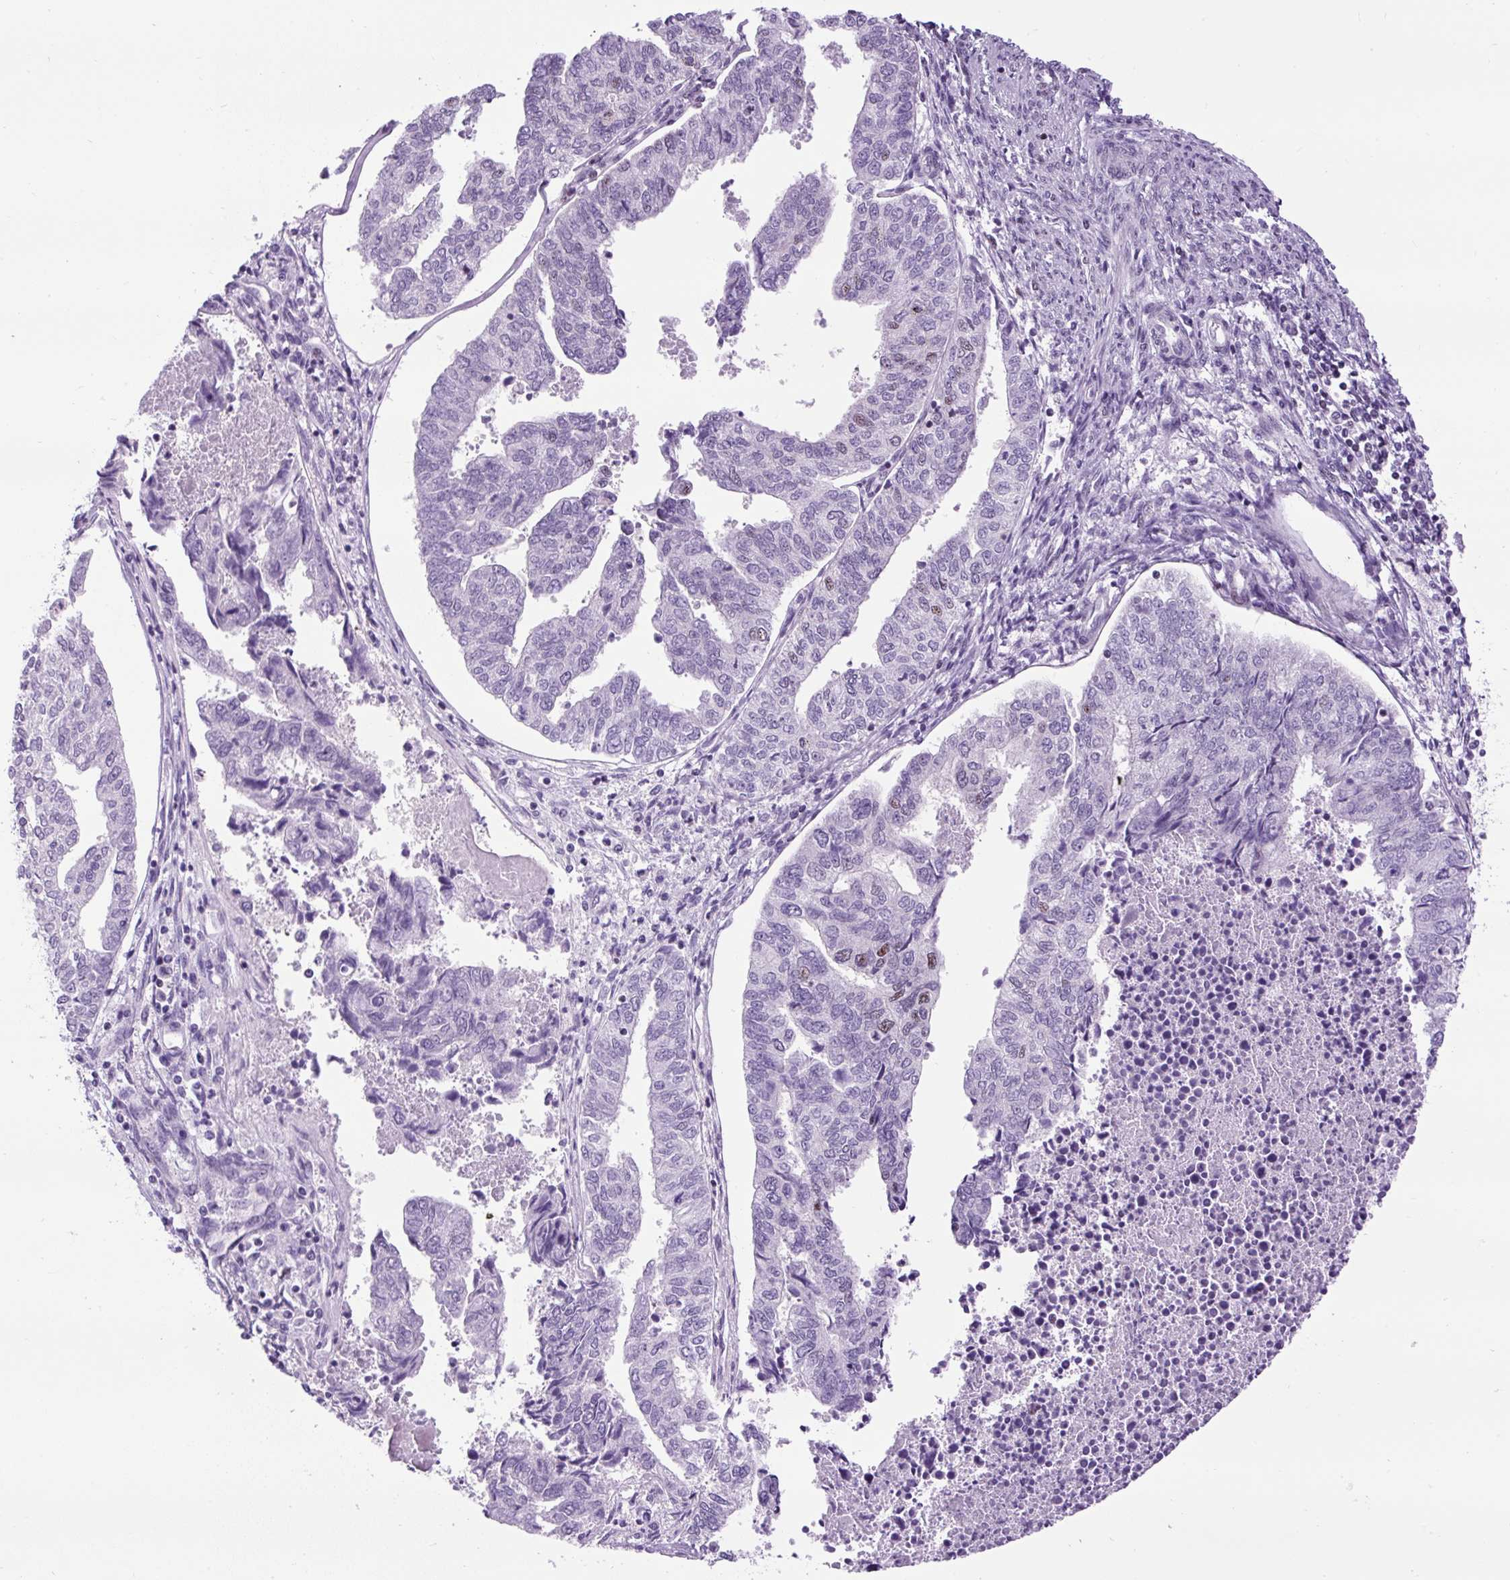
{"staining": {"intensity": "negative", "quantity": "none", "location": "none"}, "tissue": "endometrial cancer", "cell_type": "Tumor cells", "image_type": "cancer", "snomed": [{"axis": "morphology", "description": "Adenocarcinoma, NOS"}, {"axis": "topography", "description": "Endometrium"}], "caption": "Immunohistochemistry (IHC) micrograph of endometrial adenocarcinoma stained for a protein (brown), which shows no staining in tumor cells. (Brightfield microscopy of DAB (3,3'-diaminobenzidine) immunohistochemistry at high magnification).", "gene": "SMC5", "patient": {"sex": "female", "age": 73}}